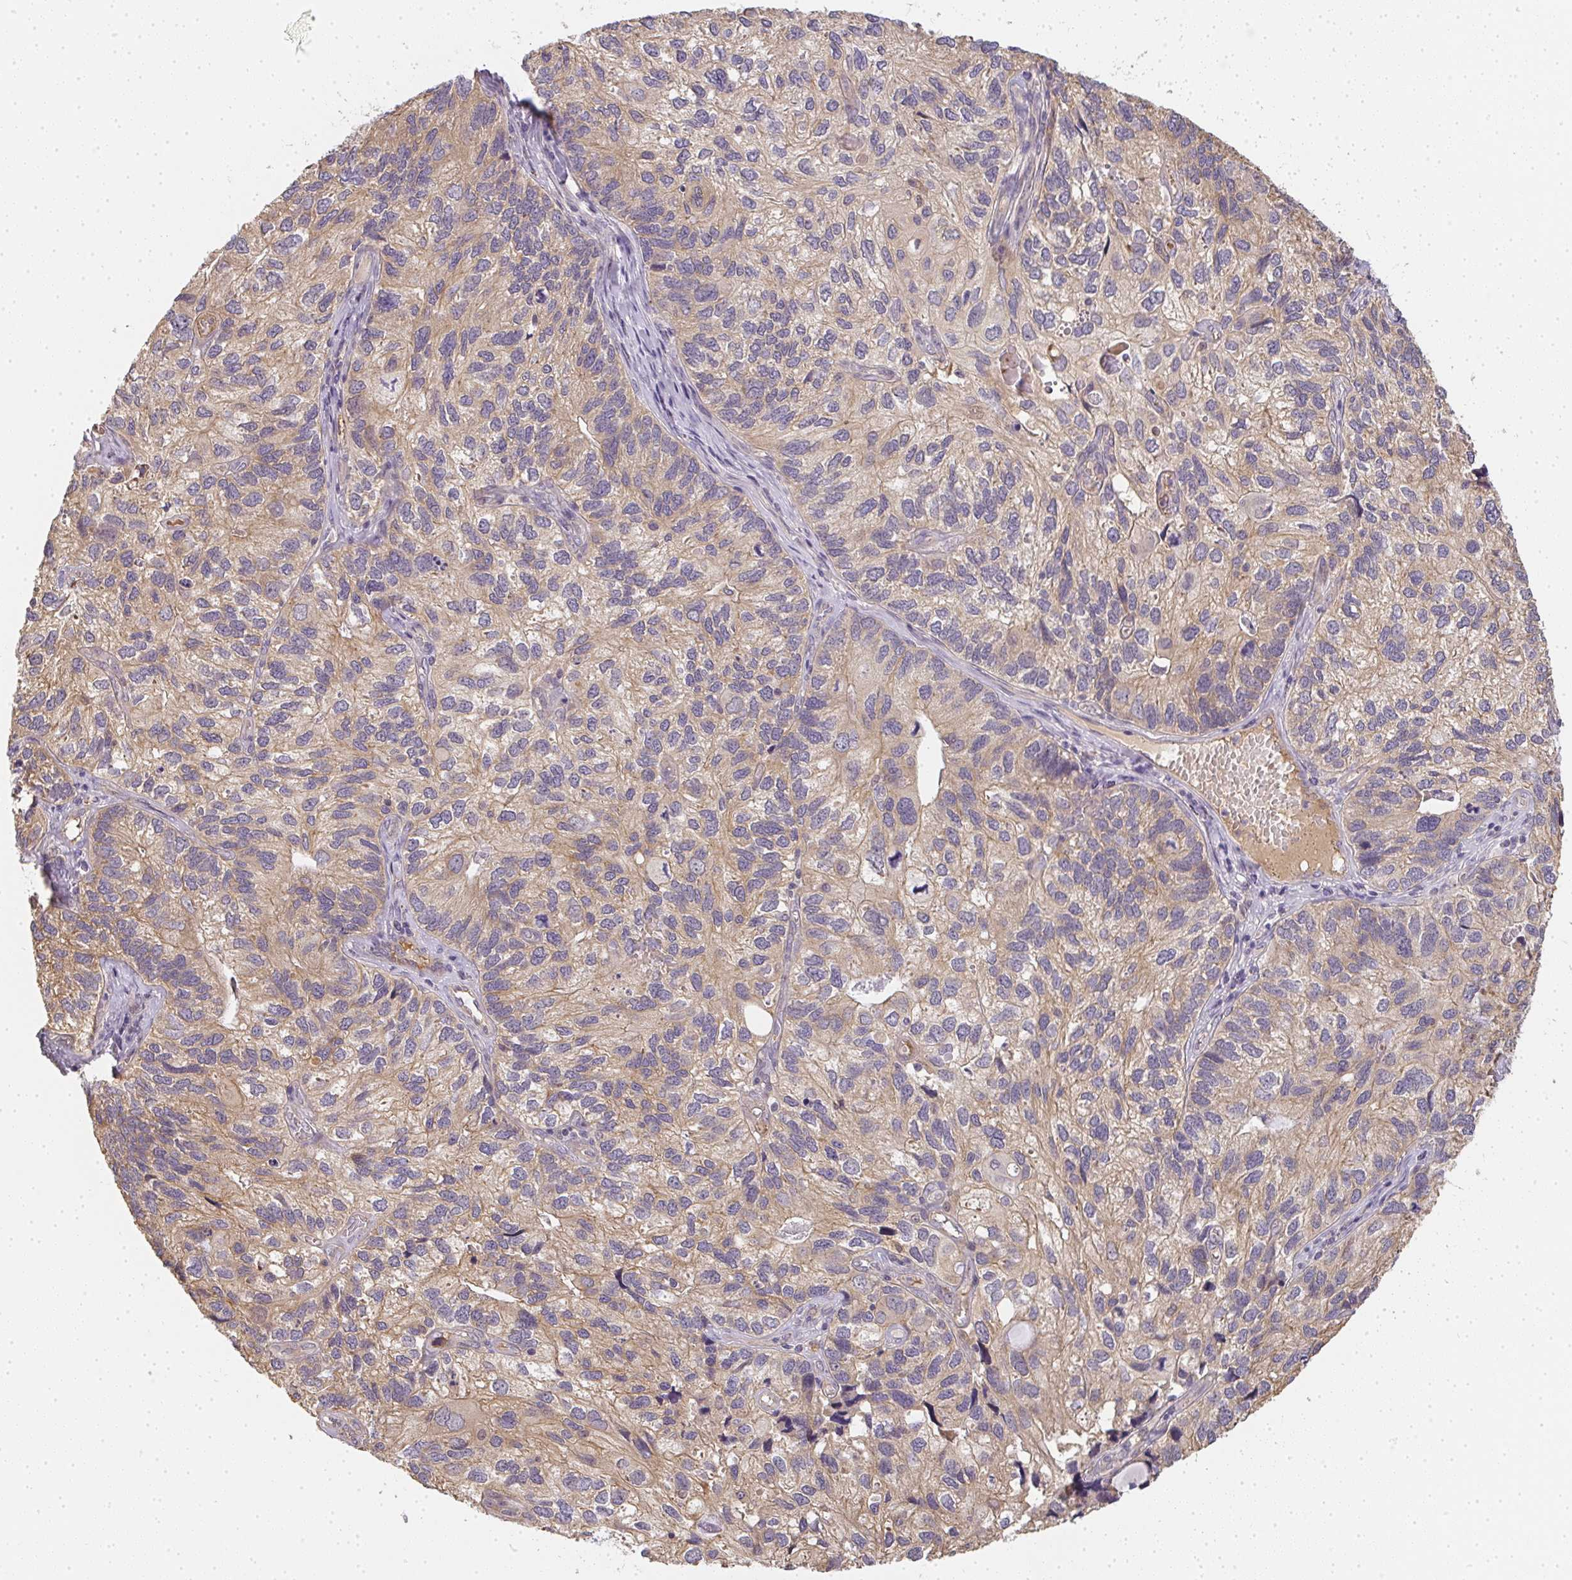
{"staining": {"intensity": "weak", "quantity": "25%-75%", "location": "cytoplasmic/membranous"}, "tissue": "endometrial cancer", "cell_type": "Tumor cells", "image_type": "cancer", "snomed": [{"axis": "morphology", "description": "Carcinoma, NOS"}, {"axis": "topography", "description": "Uterus"}], "caption": "Immunohistochemical staining of endometrial cancer shows low levels of weak cytoplasmic/membranous staining in approximately 25%-75% of tumor cells.", "gene": "SLC35B3", "patient": {"sex": "female", "age": 76}}